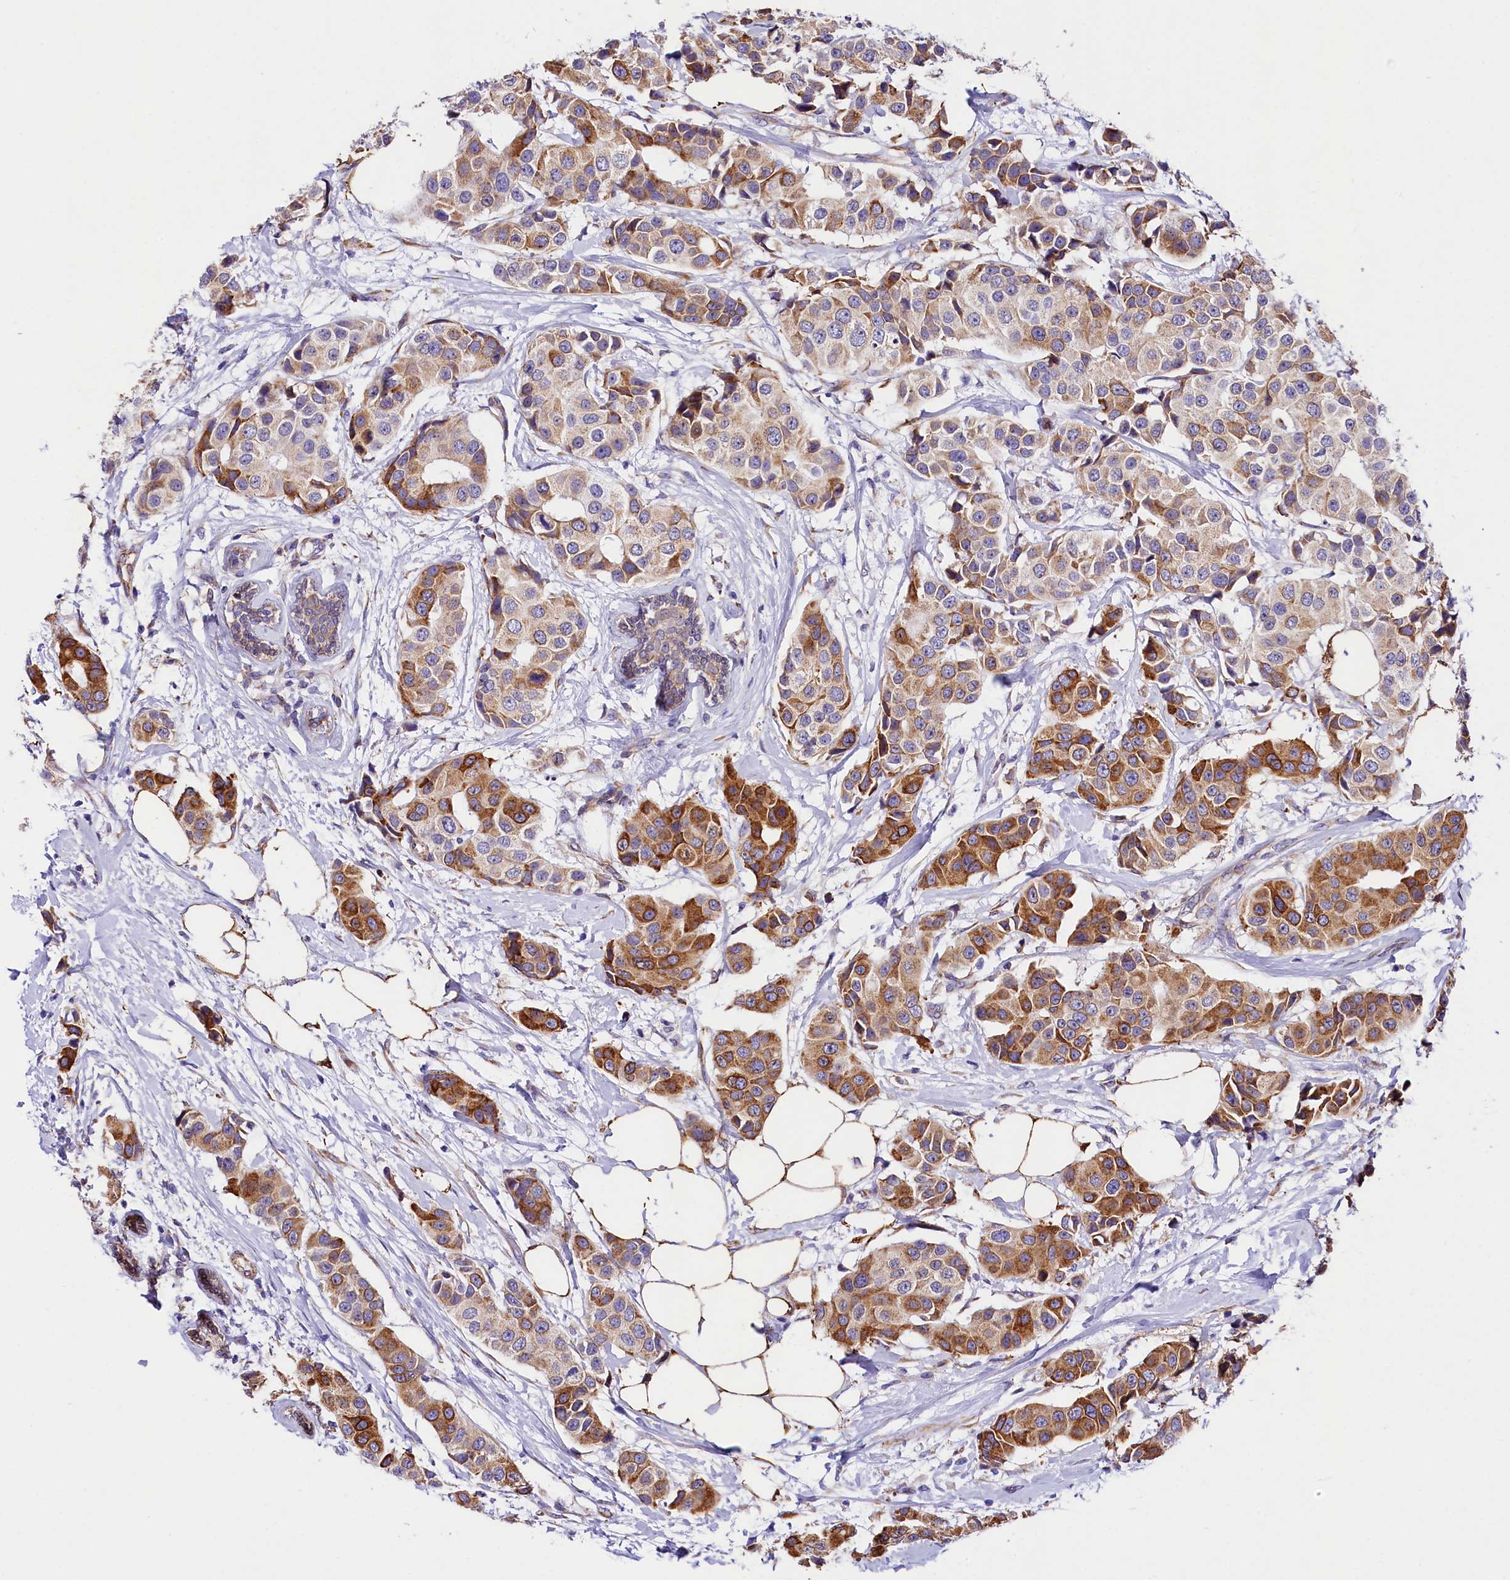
{"staining": {"intensity": "moderate", "quantity": "25%-75%", "location": "cytoplasmic/membranous"}, "tissue": "breast cancer", "cell_type": "Tumor cells", "image_type": "cancer", "snomed": [{"axis": "morphology", "description": "Normal tissue, NOS"}, {"axis": "morphology", "description": "Duct carcinoma"}, {"axis": "topography", "description": "Breast"}], "caption": "The photomicrograph exhibits a brown stain indicating the presence of a protein in the cytoplasmic/membranous of tumor cells in breast cancer.", "gene": "ITGA1", "patient": {"sex": "female", "age": 39}}